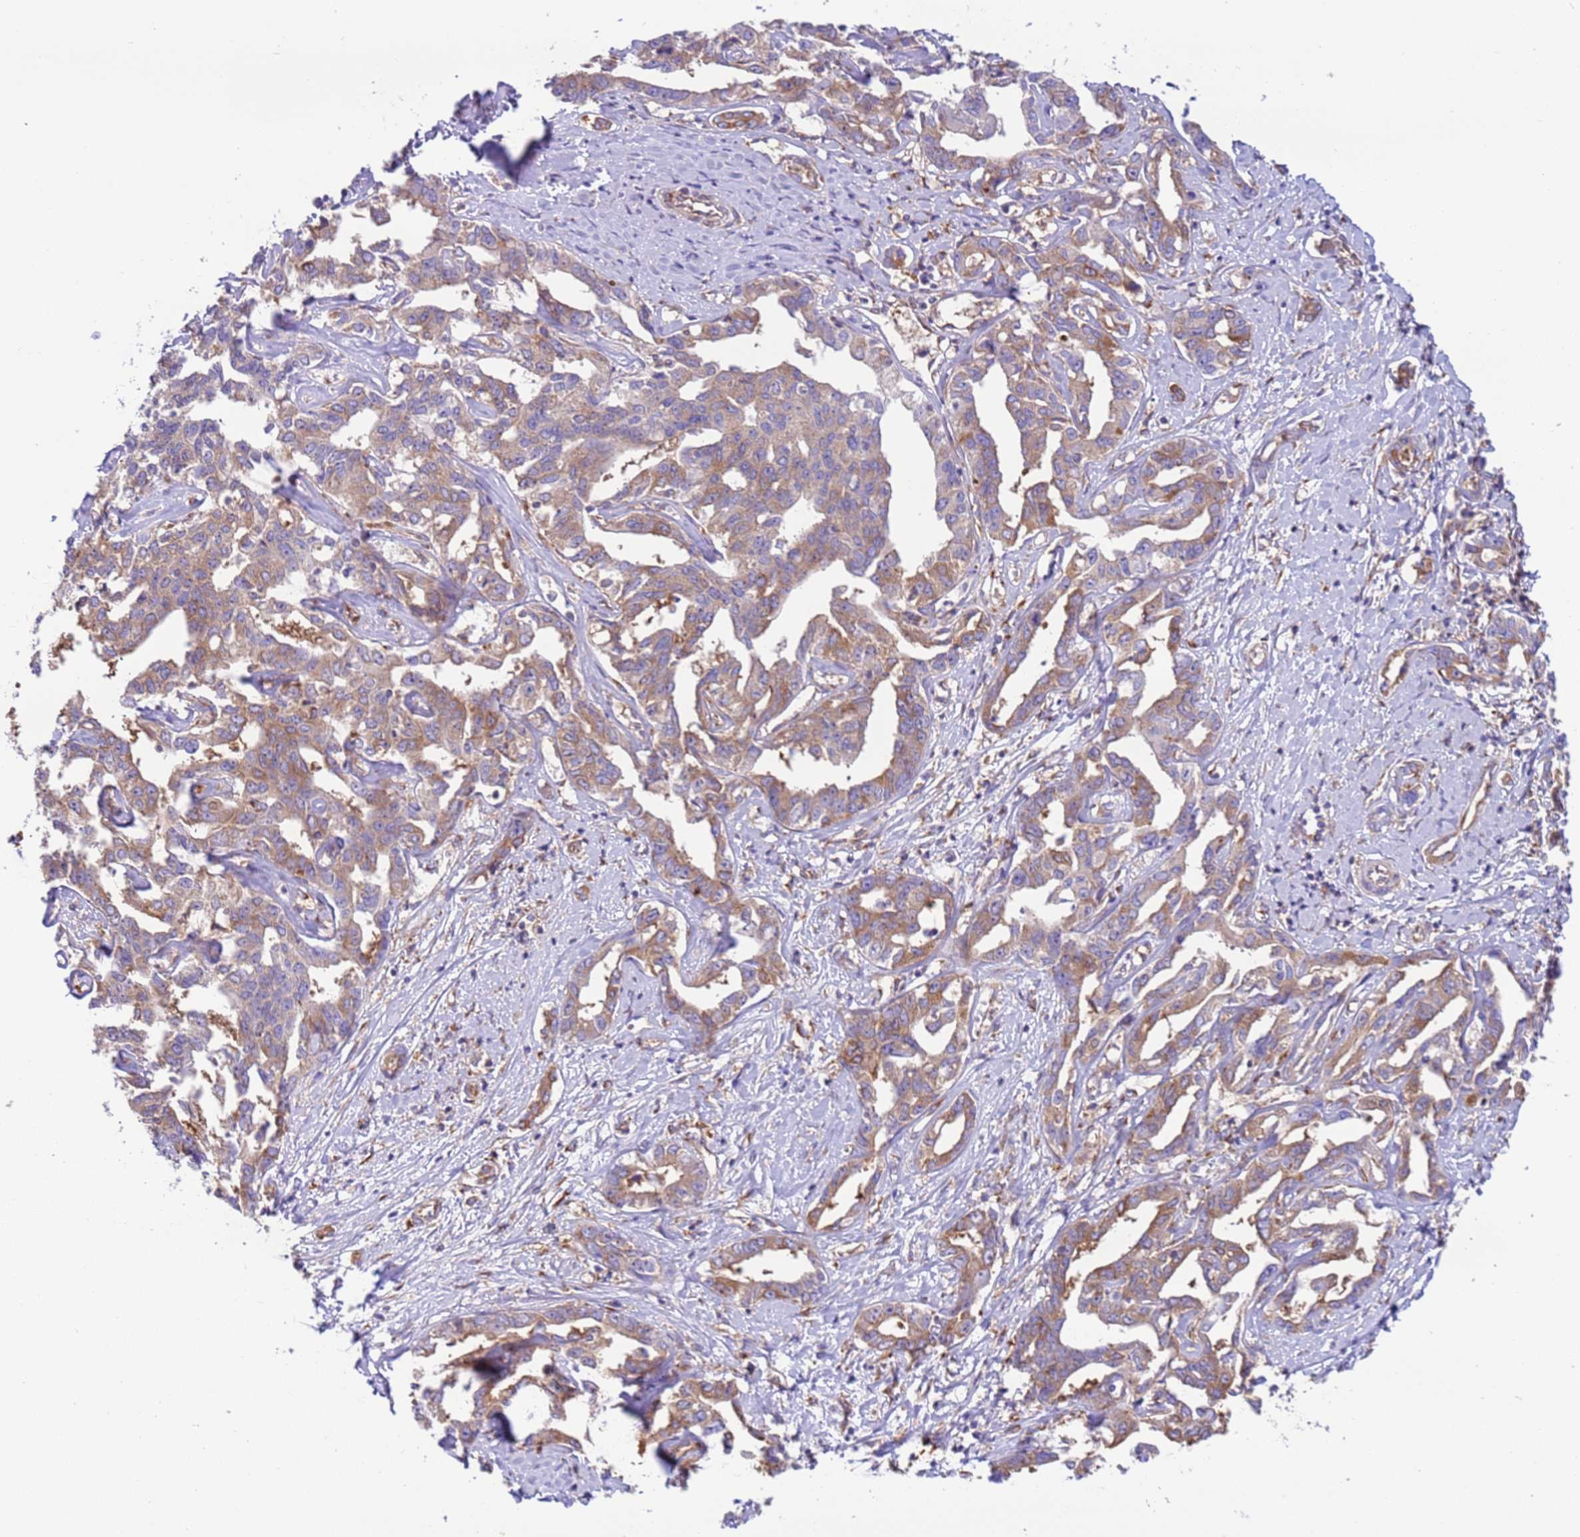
{"staining": {"intensity": "weak", "quantity": ">75%", "location": "cytoplasmic/membranous"}, "tissue": "liver cancer", "cell_type": "Tumor cells", "image_type": "cancer", "snomed": [{"axis": "morphology", "description": "Cholangiocarcinoma"}, {"axis": "topography", "description": "Liver"}], "caption": "This image shows cholangiocarcinoma (liver) stained with immunohistochemistry (IHC) to label a protein in brown. The cytoplasmic/membranous of tumor cells show weak positivity for the protein. Nuclei are counter-stained blue.", "gene": "VARS1", "patient": {"sex": "male", "age": 59}}